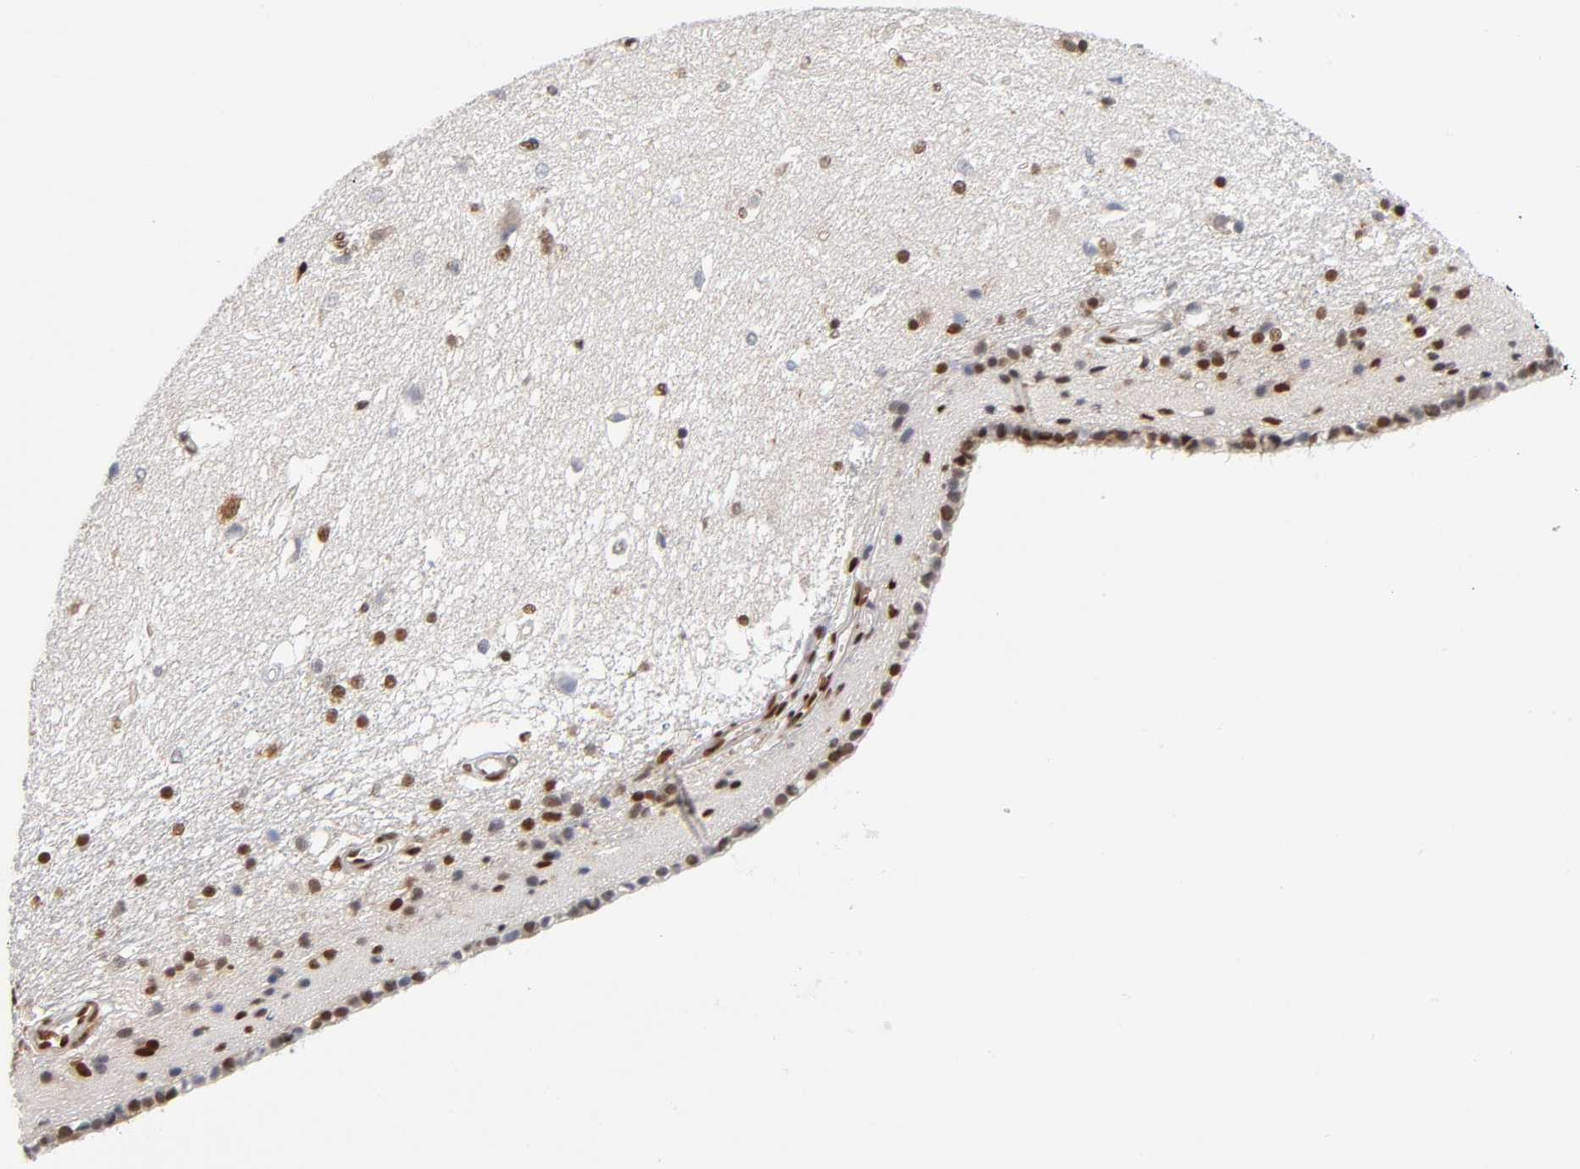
{"staining": {"intensity": "strong", "quantity": ">75%", "location": "nuclear"}, "tissue": "caudate", "cell_type": "Glial cells", "image_type": "normal", "snomed": [{"axis": "morphology", "description": "Normal tissue, NOS"}, {"axis": "topography", "description": "Lateral ventricle wall"}], "caption": "Strong nuclear expression for a protein is seen in approximately >75% of glial cells of unremarkable caudate using immunohistochemistry (IHC).", "gene": "ILKAP", "patient": {"sex": "female", "age": 19}}